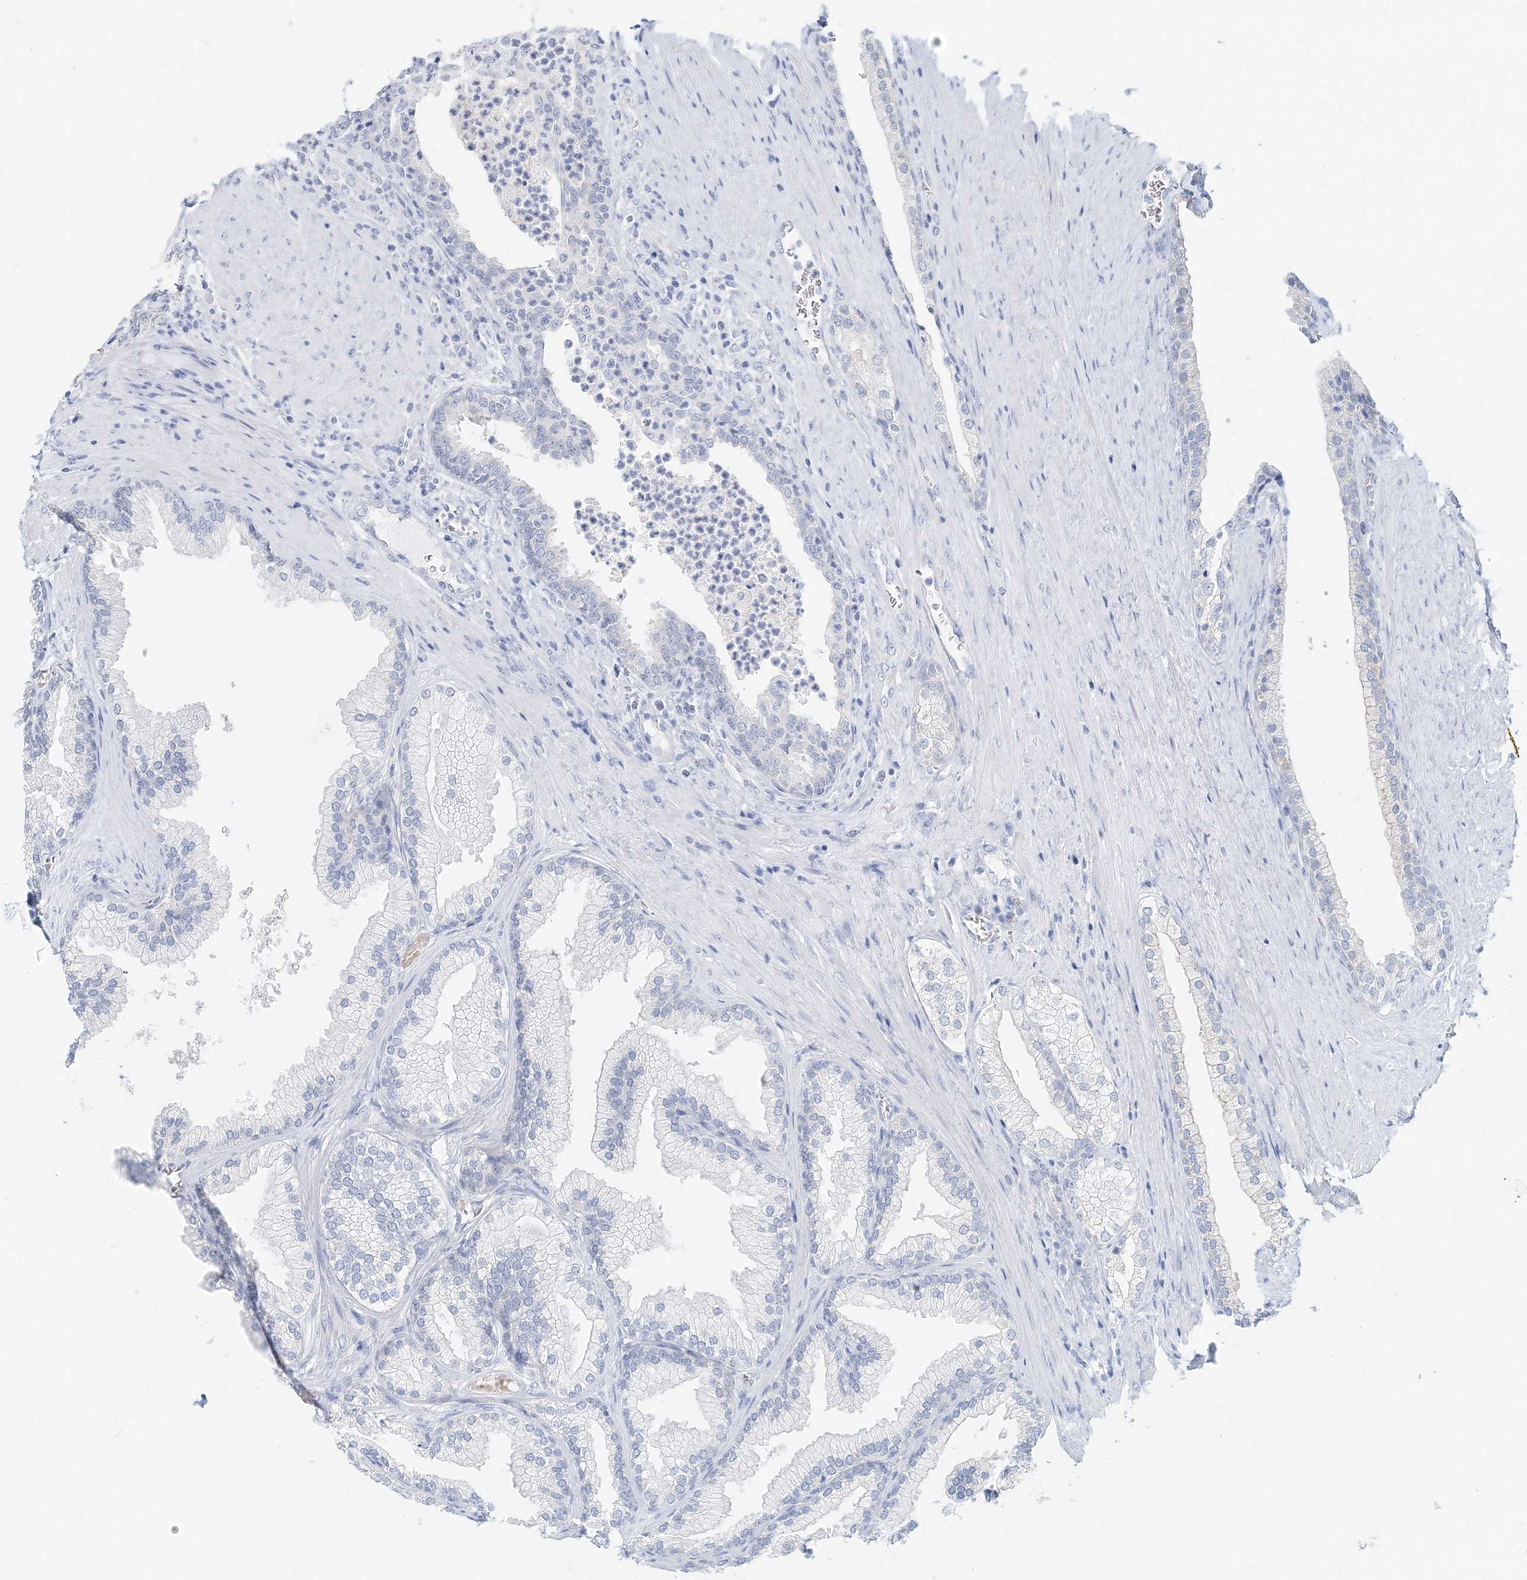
{"staining": {"intensity": "negative", "quantity": "none", "location": "none"}, "tissue": "prostate", "cell_type": "Glandular cells", "image_type": "normal", "snomed": [{"axis": "morphology", "description": "Normal tissue, NOS"}, {"axis": "topography", "description": "Prostate"}], "caption": "Immunohistochemistry histopathology image of benign prostate stained for a protein (brown), which displays no staining in glandular cells. (Stains: DAB immunohistochemistry (IHC) with hematoxylin counter stain, Microscopy: brightfield microscopy at high magnification).", "gene": "VILL", "patient": {"sex": "male", "age": 76}}